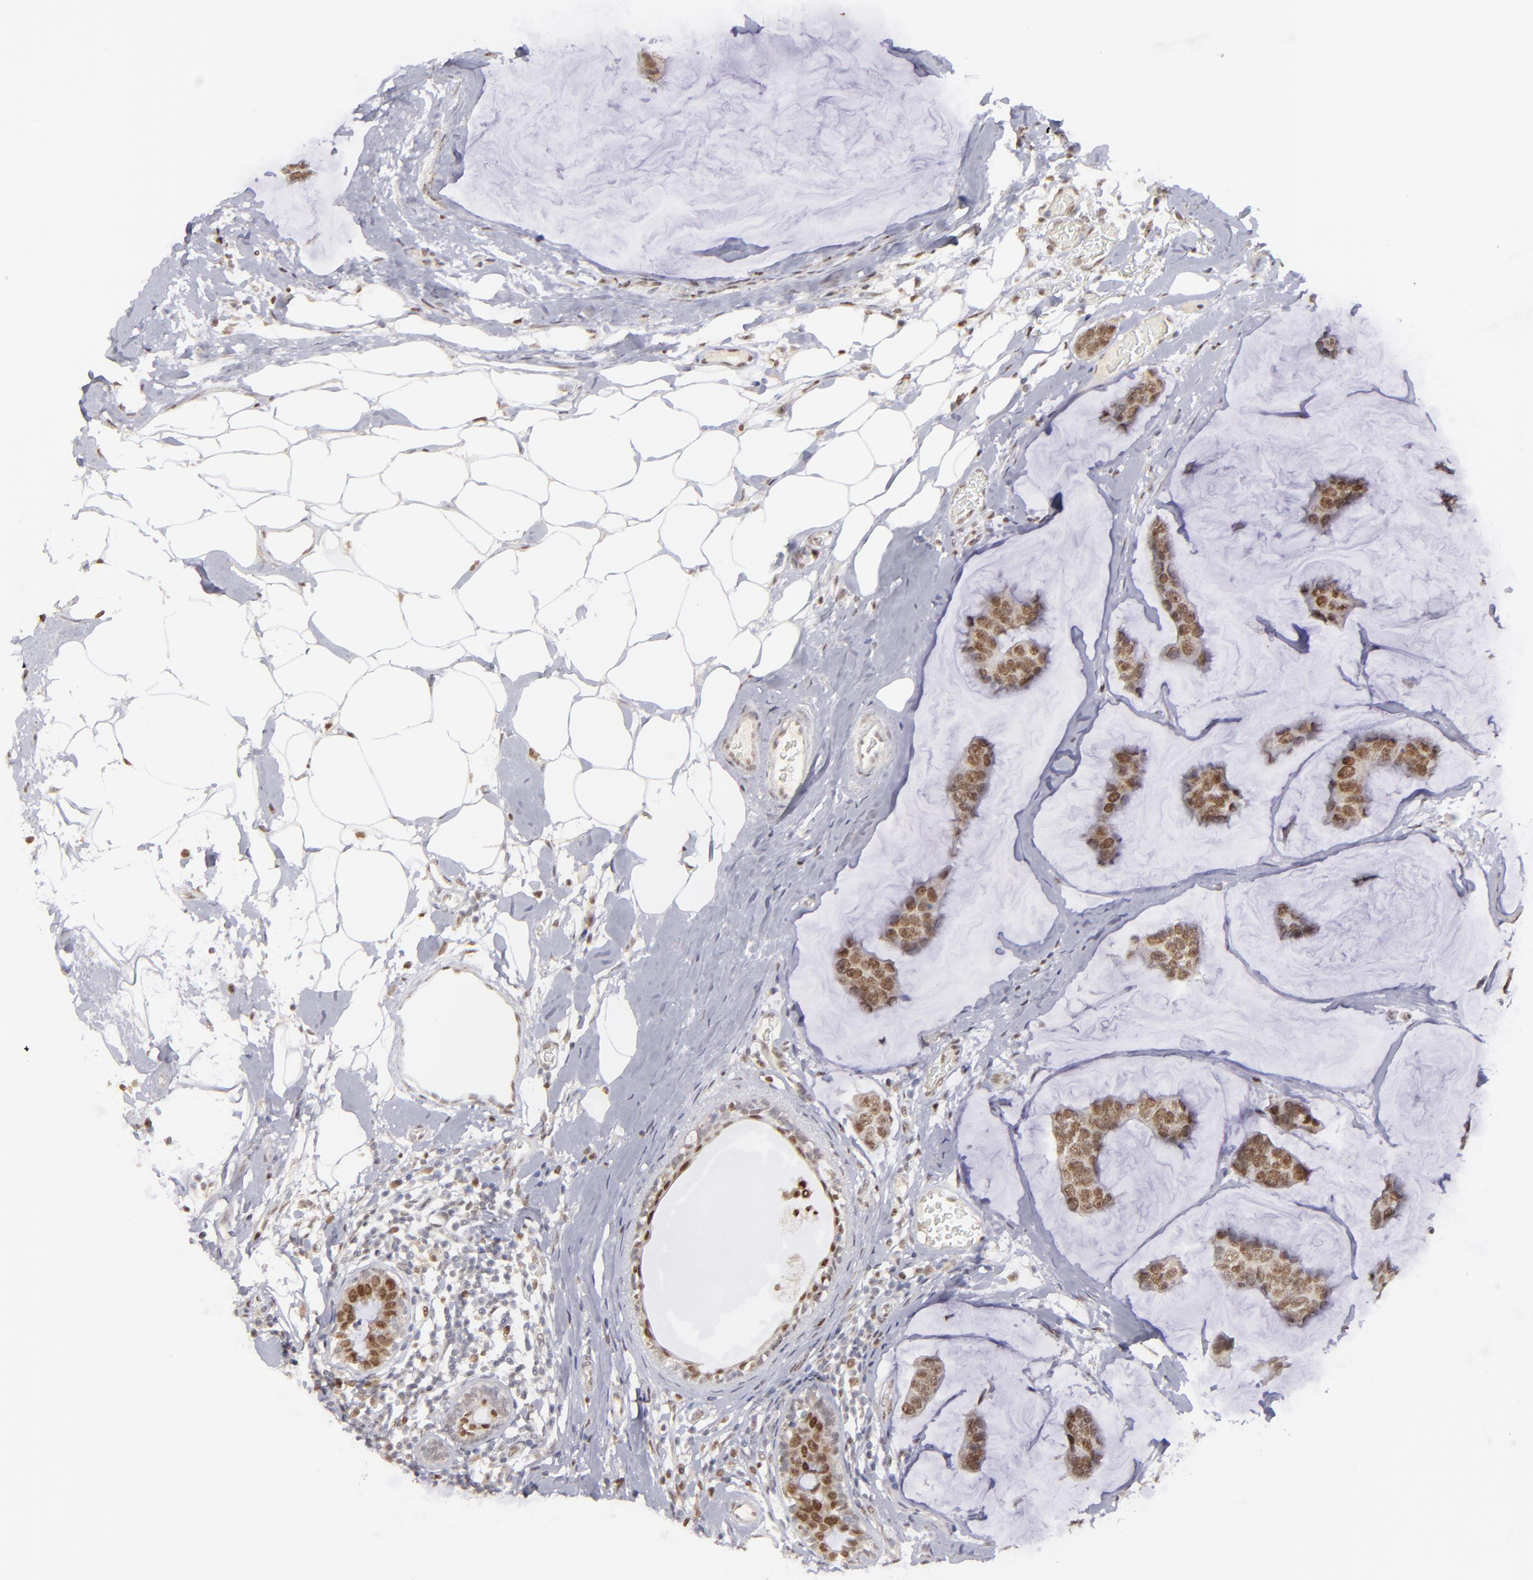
{"staining": {"intensity": "moderate", "quantity": ">75%", "location": "nuclear"}, "tissue": "breast cancer", "cell_type": "Tumor cells", "image_type": "cancer", "snomed": [{"axis": "morphology", "description": "Normal tissue, NOS"}, {"axis": "morphology", "description": "Duct carcinoma"}, {"axis": "topography", "description": "Breast"}], "caption": "A micrograph of invasive ductal carcinoma (breast) stained for a protein reveals moderate nuclear brown staining in tumor cells. (Stains: DAB (3,3'-diaminobenzidine) in brown, nuclei in blue, Microscopy: brightfield microscopy at high magnification).", "gene": "RREB1", "patient": {"sex": "female", "age": 50}}